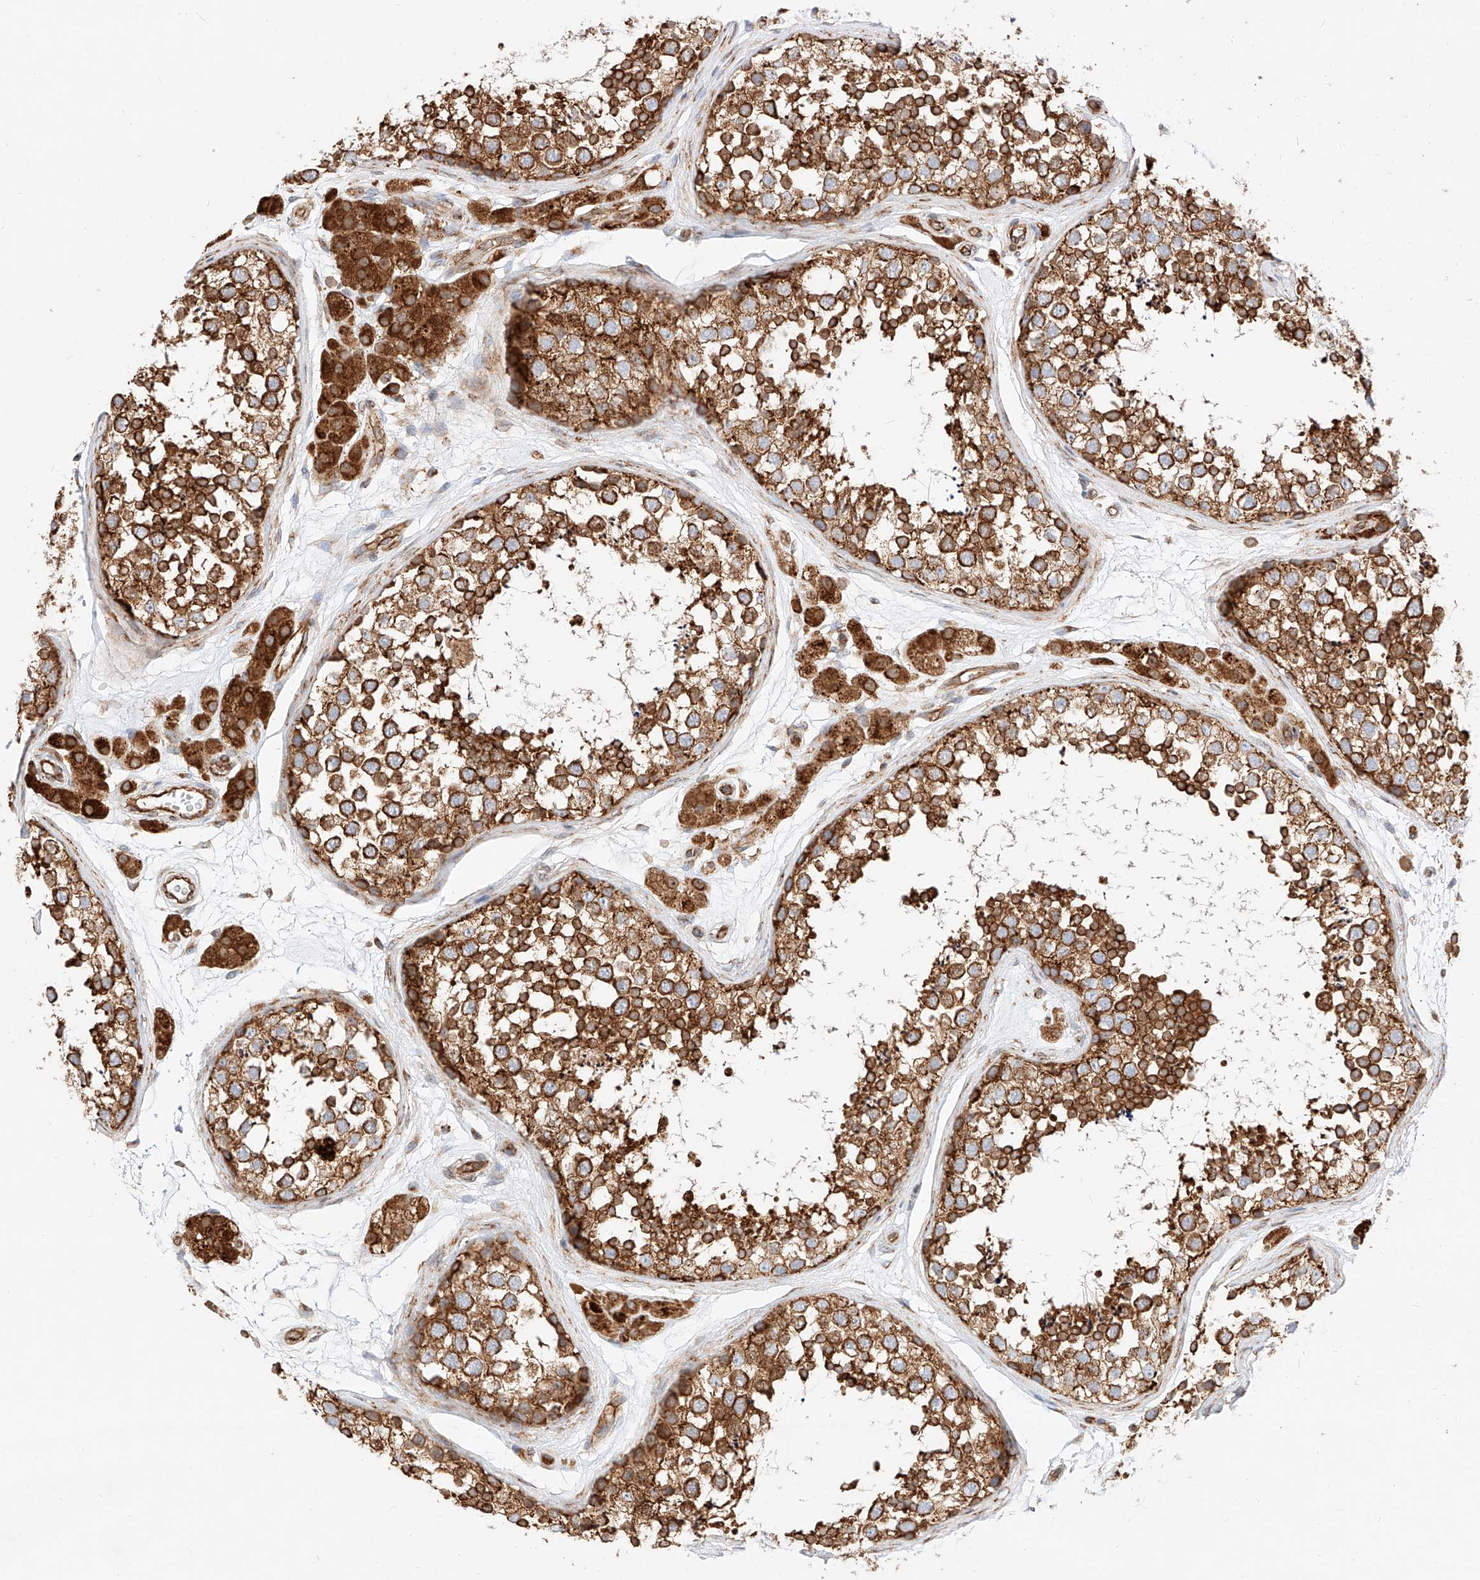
{"staining": {"intensity": "strong", "quantity": ">75%", "location": "cytoplasmic/membranous"}, "tissue": "testis", "cell_type": "Cells in seminiferous ducts", "image_type": "normal", "snomed": [{"axis": "morphology", "description": "Normal tissue, NOS"}, {"axis": "topography", "description": "Testis"}], "caption": "High-magnification brightfield microscopy of benign testis stained with DAB (3,3'-diaminobenzidine) (brown) and counterstained with hematoxylin (blue). cells in seminiferous ducts exhibit strong cytoplasmic/membranous staining is present in approximately>75% of cells. The protein of interest is shown in brown color, while the nuclei are stained blue.", "gene": "CSGALNACT2", "patient": {"sex": "male", "age": 56}}